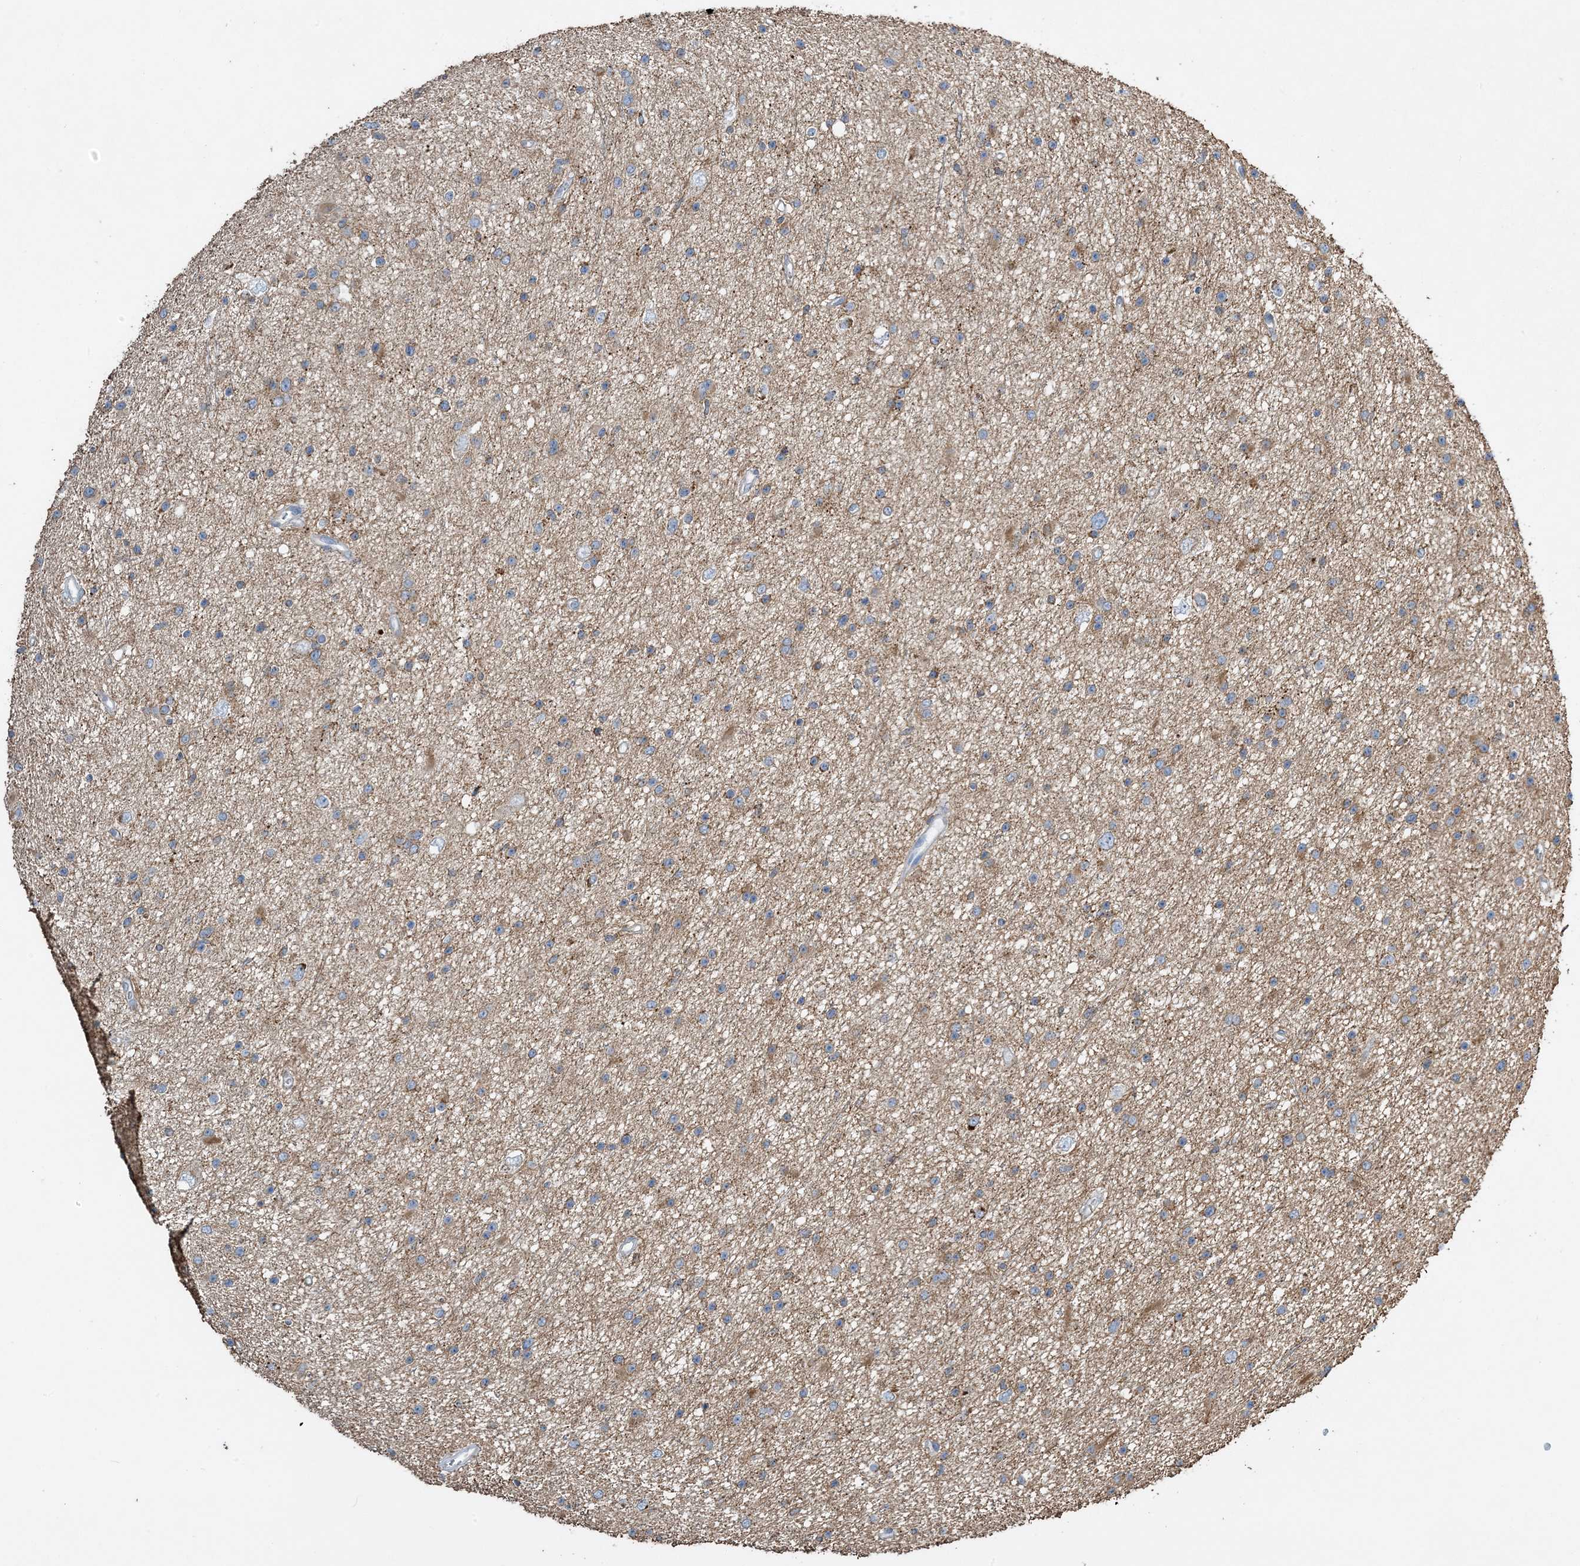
{"staining": {"intensity": "moderate", "quantity": "25%-75%", "location": "cytoplasmic/membranous"}, "tissue": "glioma", "cell_type": "Tumor cells", "image_type": "cancer", "snomed": [{"axis": "morphology", "description": "Glioma, malignant, Low grade"}, {"axis": "topography", "description": "Cerebral cortex"}], "caption": "Approximately 25%-75% of tumor cells in glioma display moderate cytoplasmic/membranous protein staining as visualized by brown immunohistochemical staining.", "gene": "TMLHE", "patient": {"sex": "female", "age": 39}}